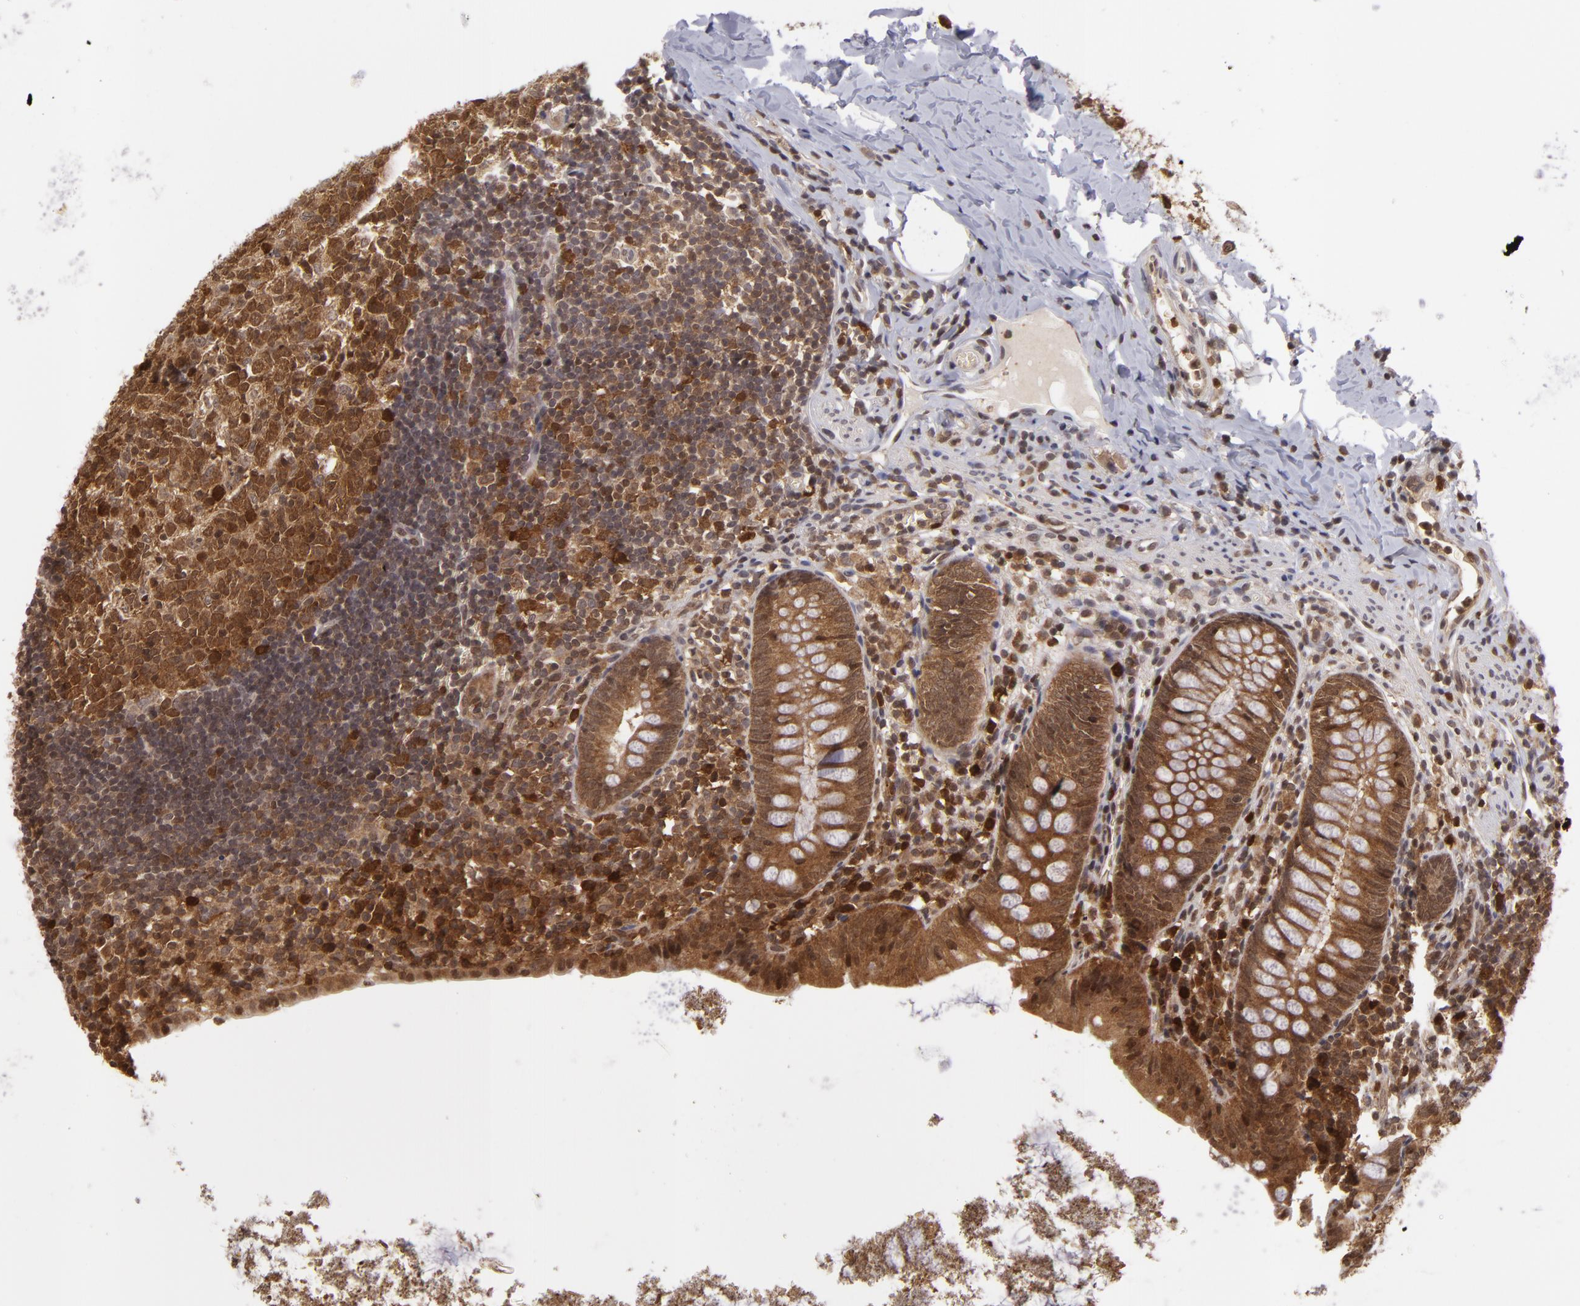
{"staining": {"intensity": "strong", "quantity": ">75%", "location": "cytoplasmic/membranous,nuclear"}, "tissue": "appendix", "cell_type": "Glandular cells", "image_type": "normal", "snomed": [{"axis": "morphology", "description": "Normal tissue, NOS"}, {"axis": "topography", "description": "Appendix"}], "caption": "Appendix stained with immunohistochemistry displays strong cytoplasmic/membranous,nuclear expression in approximately >75% of glandular cells. The staining was performed using DAB, with brown indicating positive protein expression. Nuclei are stained blue with hematoxylin.", "gene": "ZBTB33", "patient": {"sex": "female", "age": 9}}